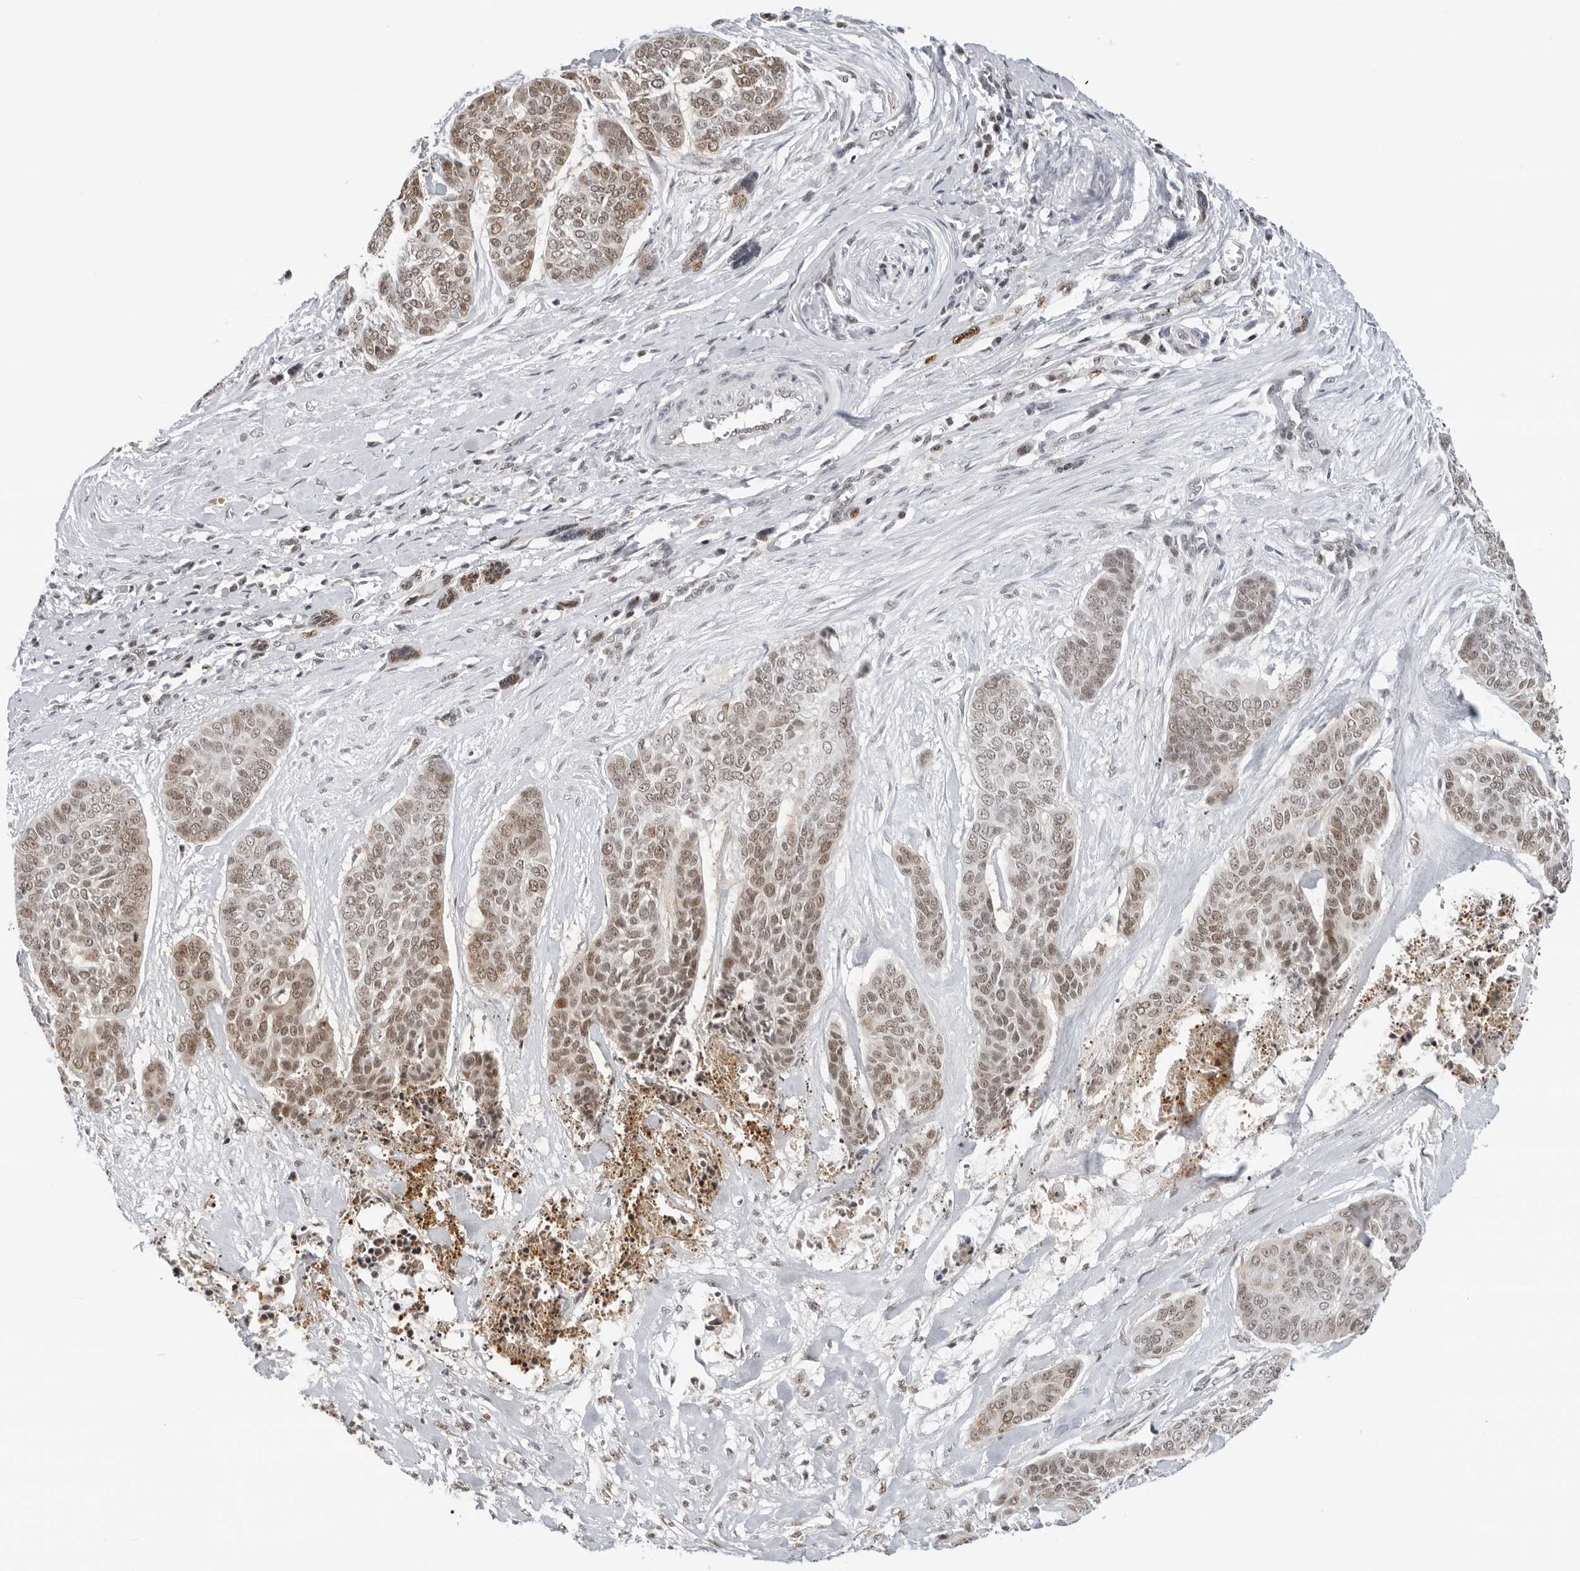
{"staining": {"intensity": "moderate", "quantity": ">75%", "location": "nuclear"}, "tissue": "skin cancer", "cell_type": "Tumor cells", "image_type": "cancer", "snomed": [{"axis": "morphology", "description": "Basal cell carcinoma"}, {"axis": "topography", "description": "Skin"}], "caption": "Brown immunohistochemical staining in skin cancer (basal cell carcinoma) exhibits moderate nuclear positivity in approximately >75% of tumor cells.", "gene": "MSH6", "patient": {"sex": "female", "age": 64}}